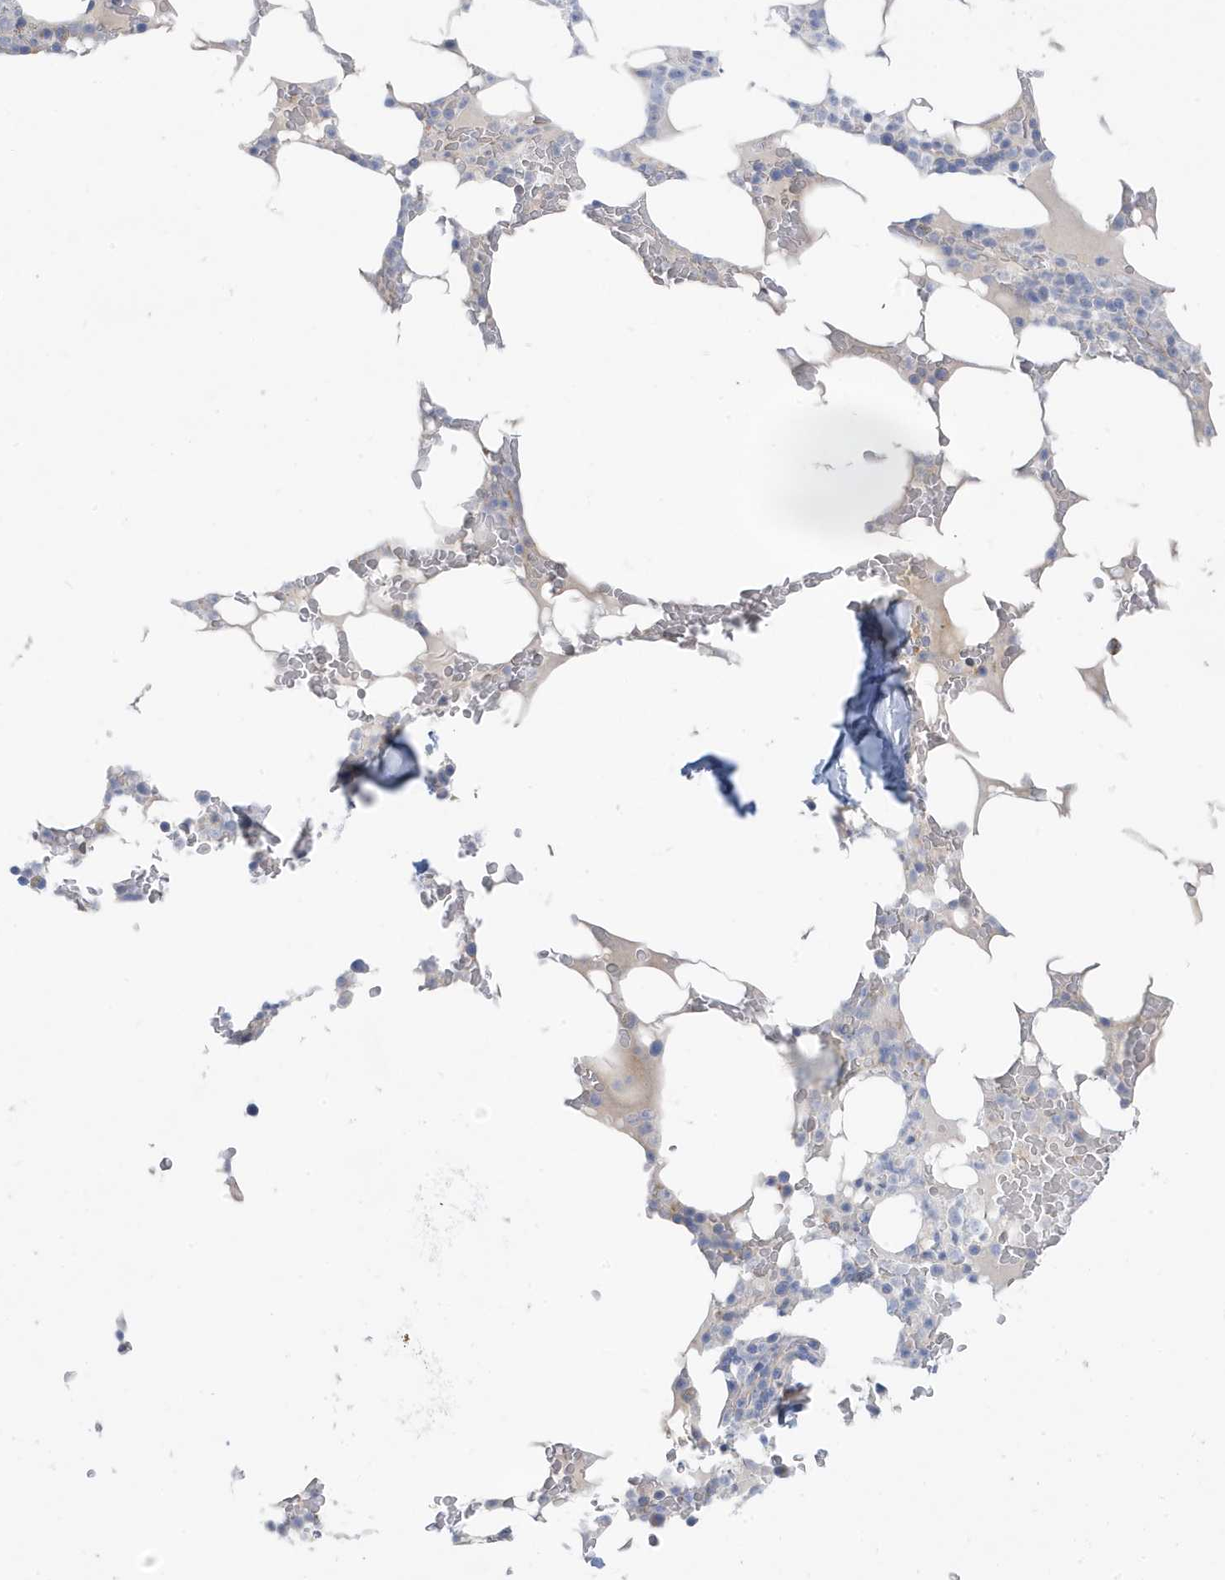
{"staining": {"intensity": "moderate", "quantity": "<25%", "location": "cytoplasmic/membranous"}, "tissue": "bone marrow", "cell_type": "Hematopoietic cells", "image_type": "normal", "snomed": [{"axis": "morphology", "description": "Normal tissue, NOS"}, {"axis": "topography", "description": "Bone marrow"}], "caption": "High-magnification brightfield microscopy of unremarkable bone marrow stained with DAB (3,3'-diaminobenzidine) (brown) and counterstained with hematoxylin (blue). hematopoietic cells exhibit moderate cytoplasmic/membranous positivity is present in about<25% of cells.", "gene": "ATP13A5", "patient": {"sex": "male", "age": 58}}